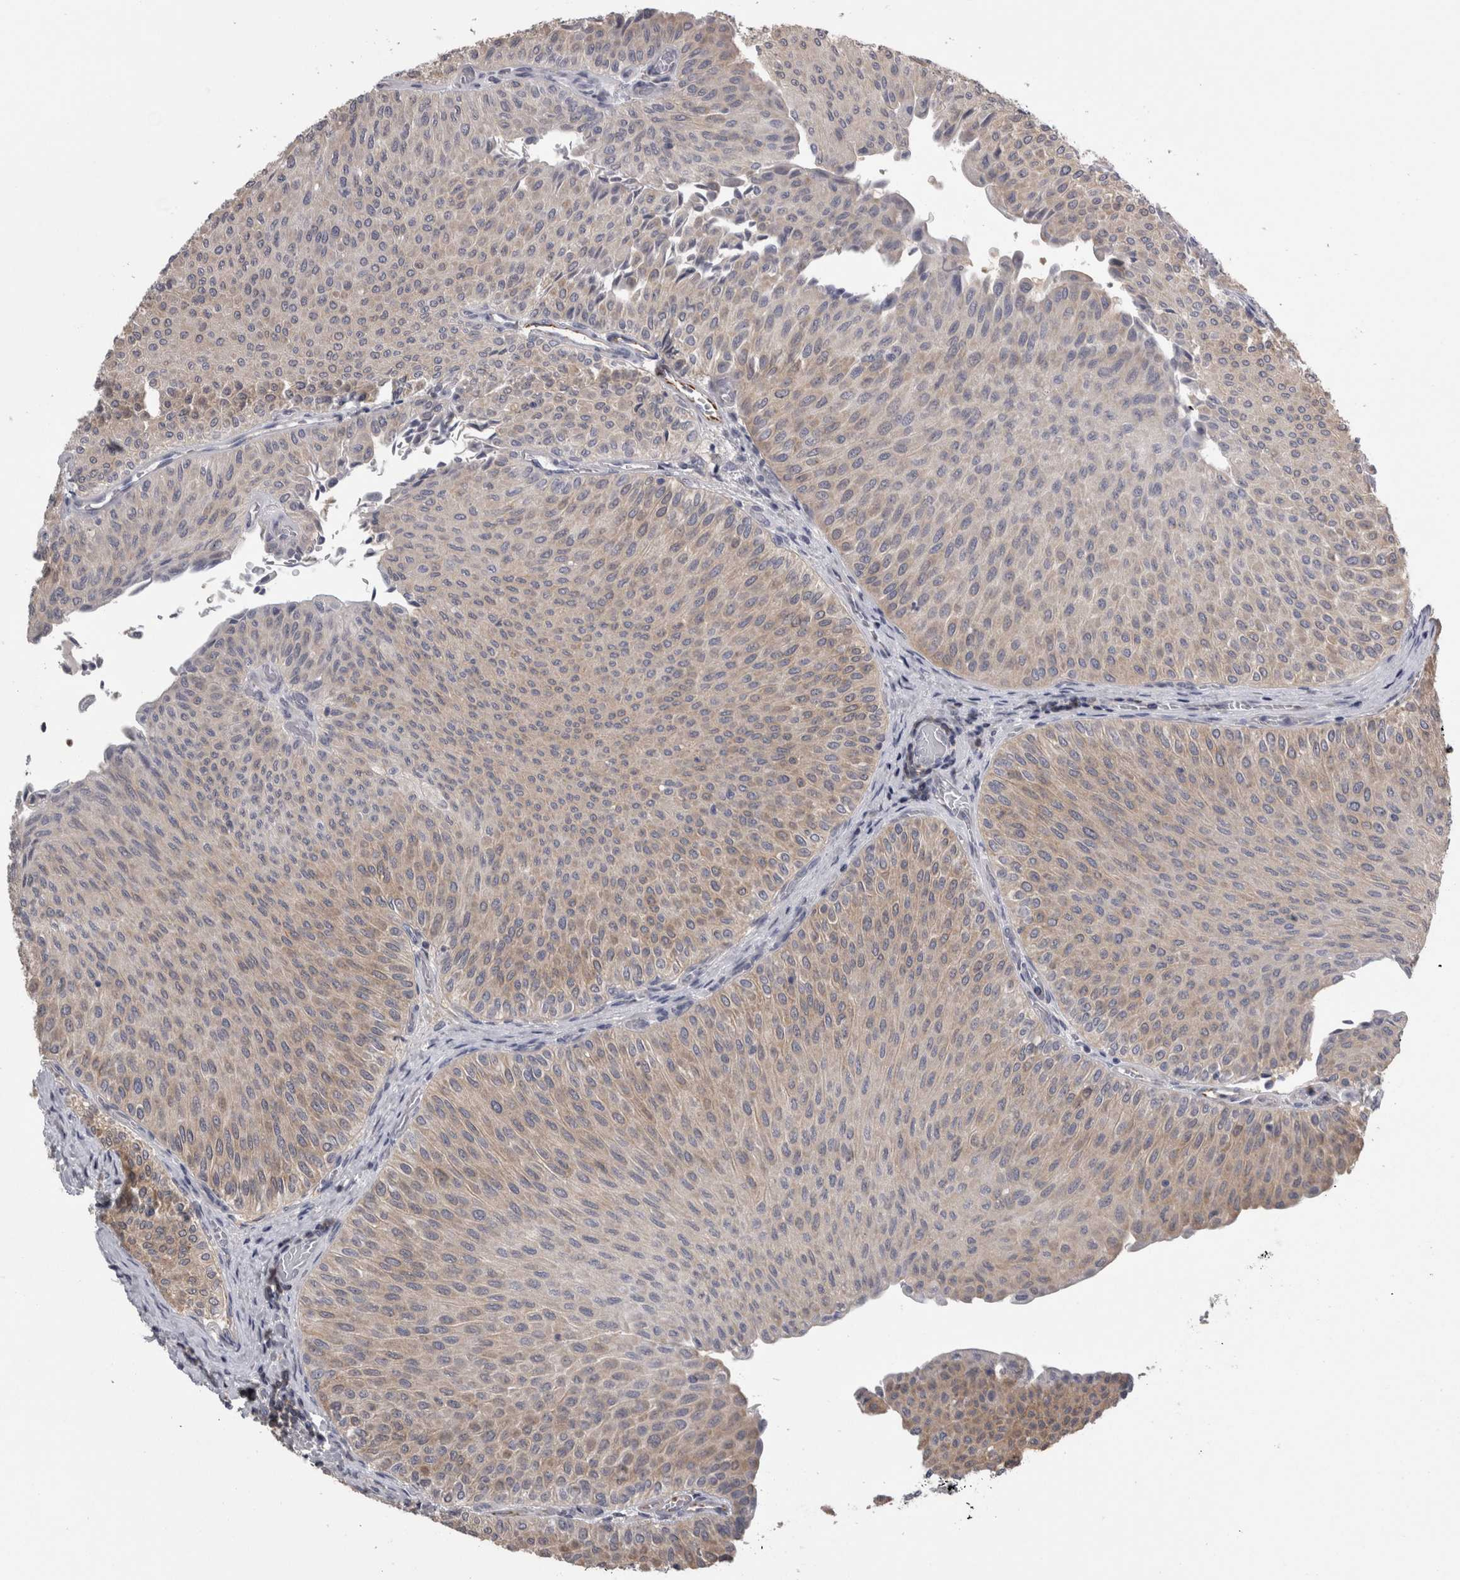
{"staining": {"intensity": "weak", "quantity": "<25%", "location": "cytoplasmic/membranous"}, "tissue": "urothelial cancer", "cell_type": "Tumor cells", "image_type": "cancer", "snomed": [{"axis": "morphology", "description": "Urothelial carcinoma, Low grade"}, {"axis": "topography", "description": "Urinary bladder"}], "caption": "Tumor cells are negative for protein expression in human urothelial cancer.", "gene": "TCAP", "patient": {"sex": "male", "age": 78}}